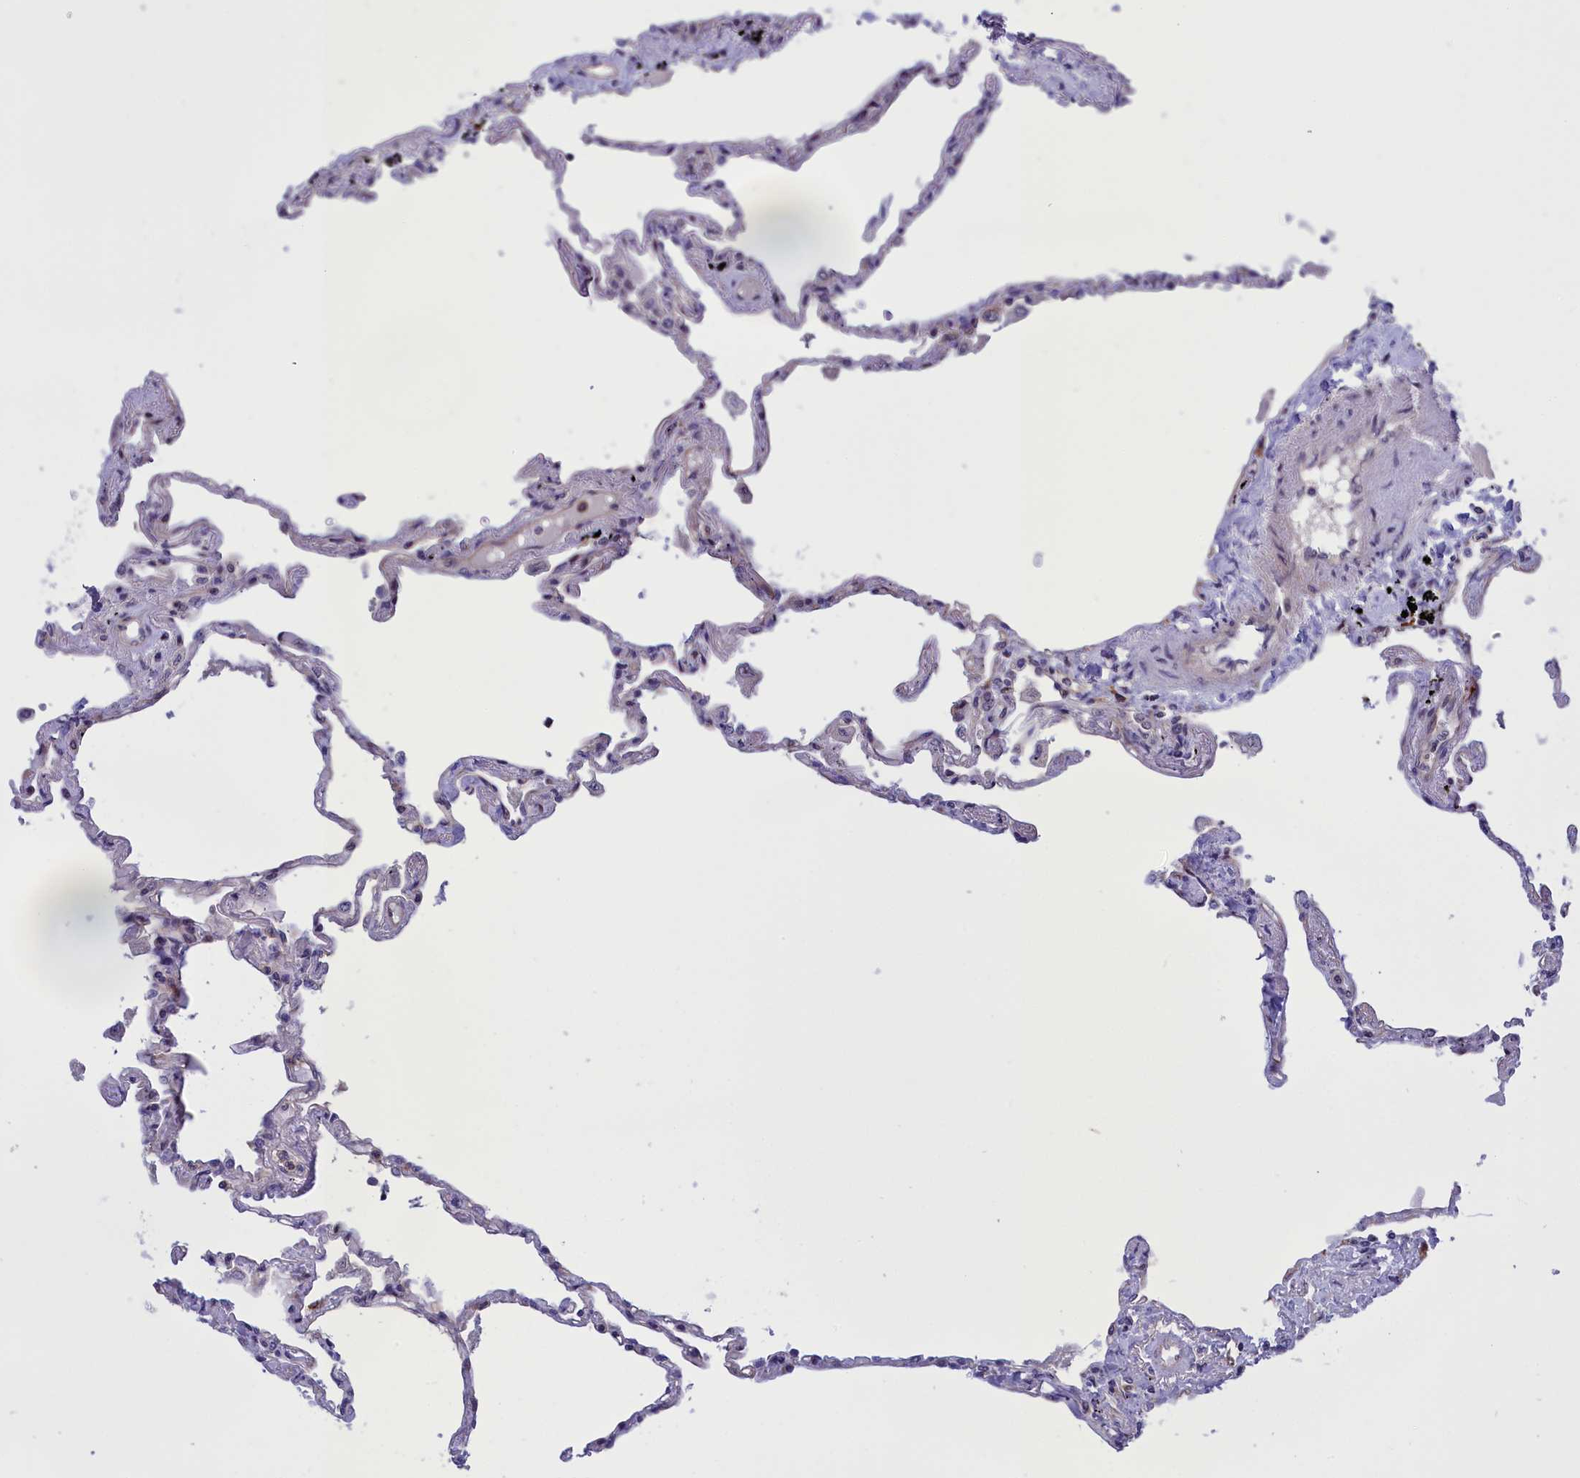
{"staining": {"intensity": "weak", "quantity": "<25%", "location": "cytoplasmic/membranous"}, "tissue": "lung", "cell_type": "Alveolar cells", "image_type": "normal", "snomed": [{"axis": "morphology", "description": "Normal tissue, NOS"}, {"axis": "topography", "description": "Lung"}], "caption": "DAB (3,3'-diaminobenzidine) immunohistochemical staining of benign lung demonstrates no significant positivity in alveolar cells. (DAB (3,3'-diaminobenzidine) immunohistochemistry (IHC) with hematoxylin counter stain).", "gene": "MPND", "patient": {"sex": "female", "age": 67}}